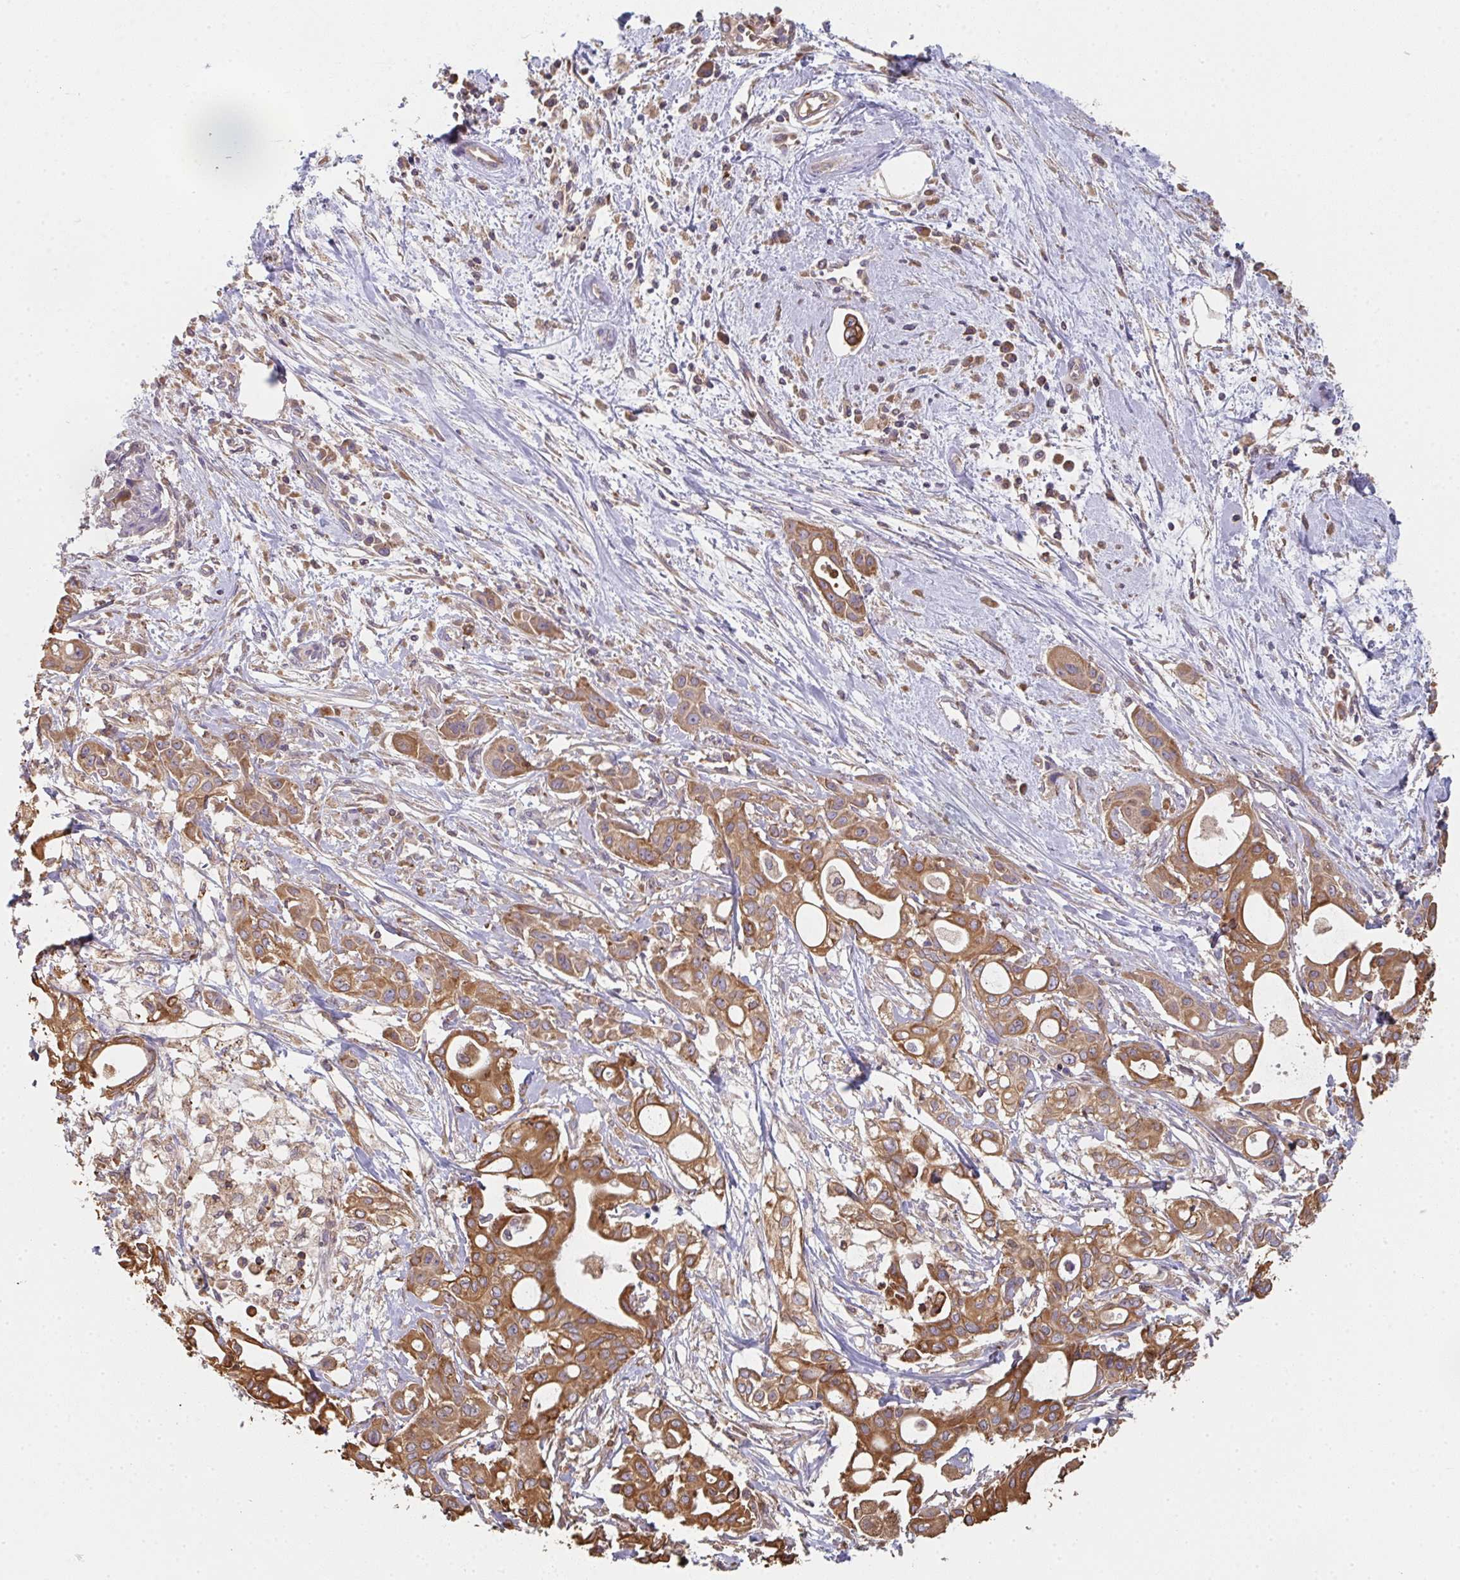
{"staining": {"intensity": "moderate", "quantity": ">75%", "location": "cytoplasmic/membranous"}, "tissue": "pancreatic cancer", "cell_type": "Tumor cells", "image_type": "cancer", "snomed": [{"axis": "morphology", "description": "Adenocarcinoma, NOS"}, {"axis": "topography", "description": "Pancreas"}], "caption": "The immunohistochemical stain highlights moderate cytoplasmic/membranous expression in tumor cells of pancreatic cancer tissue.", "gene": "POLG", "patient": {"sex": "female", "age": 68}}